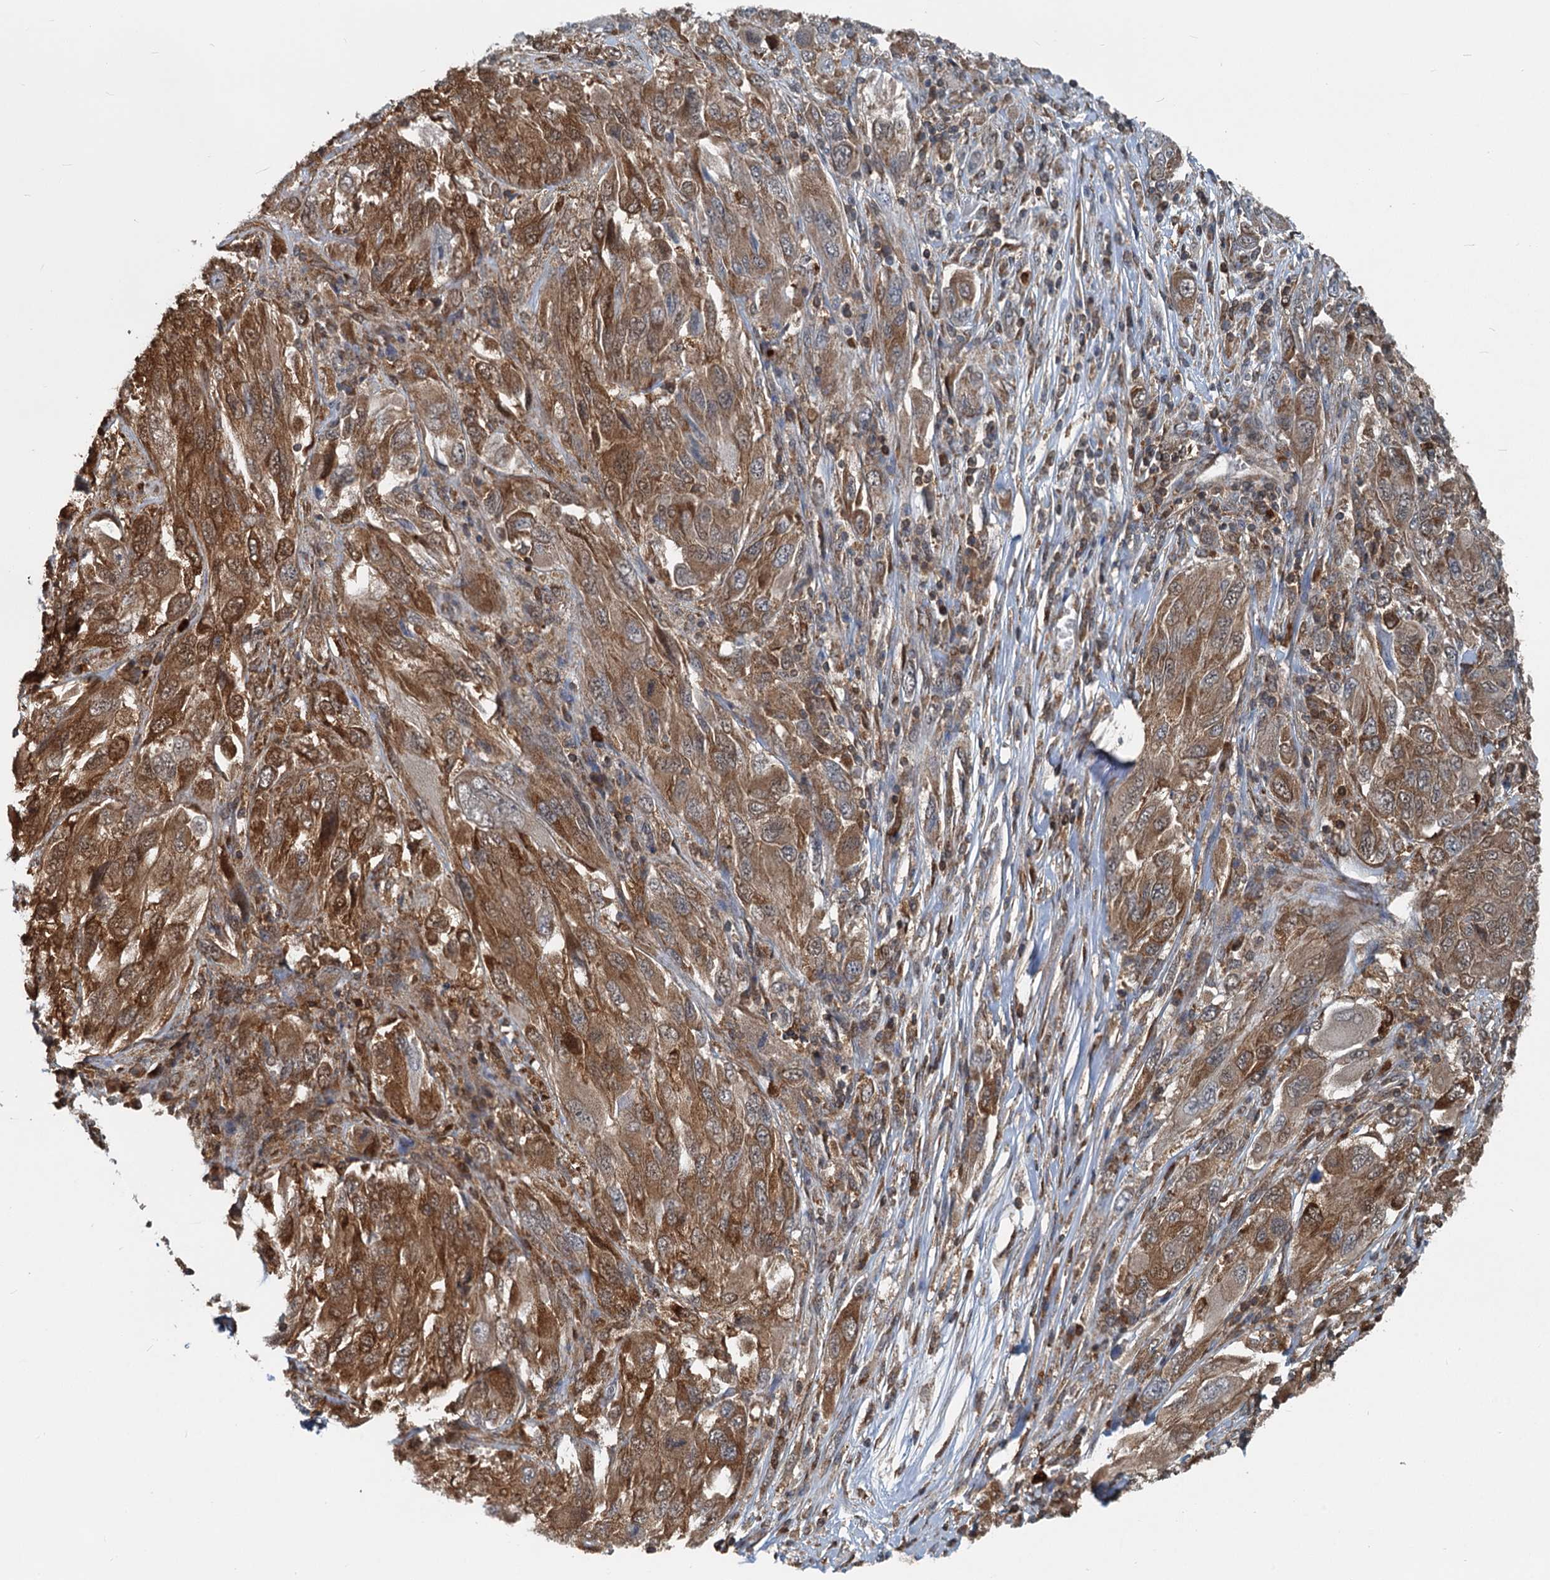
{"staining": {"intensity": "moderate", "quantity": ">75%", "location": "cytoplasmic/membranous"}, "tissue": "melanoma", "cell_type": "Tumor cells", "image_type": "cancer", "snomed": [{"axis": "morphology", "description": "Malignant melanoma, NOS"}, {"axis": "topography", "description": "Skin"}], "caption": "Protein expression analysis of human malignant melanoma reveals moderate cytoplasmic/membranous staining in about >75% of tumor cells. (Stains: DAB in brown, nuclei in blue, Microscopy: brightfield microscopy at high magnification).", "gene": "GPI", "patient": {"sex": "female", "age": 91}}